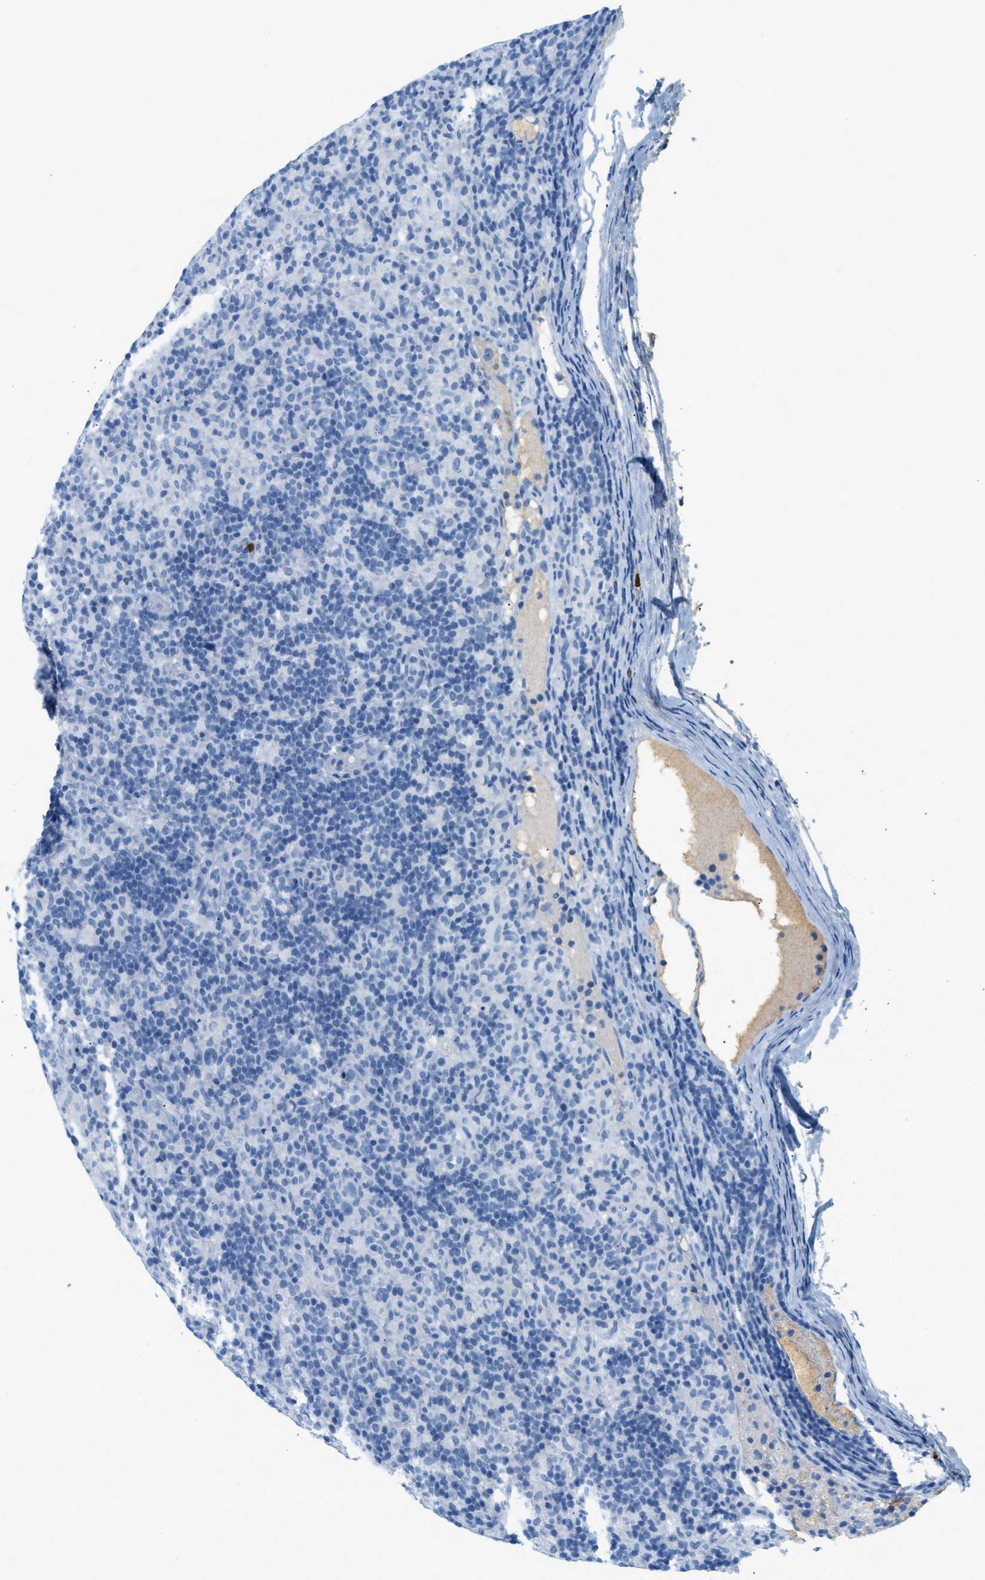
{"staining": {"intensity": "negative", "quantity": "none", "location": "none"}, "tissue": "lymphoma", "cell_type": "Tumor cells", "image_type": "cancer", "snomed": [{"axis": "morphology", "description": "Hodgkin's disease, NOS"}, {"axis": "topography", "description": "Lymph node"}], "caption": "A micrograph of Hodgkin's disease stained for a protein shows no brown staining in tumor cells.", "gene": "LCN2", "patient": {"sex": "male", "age": 70}}